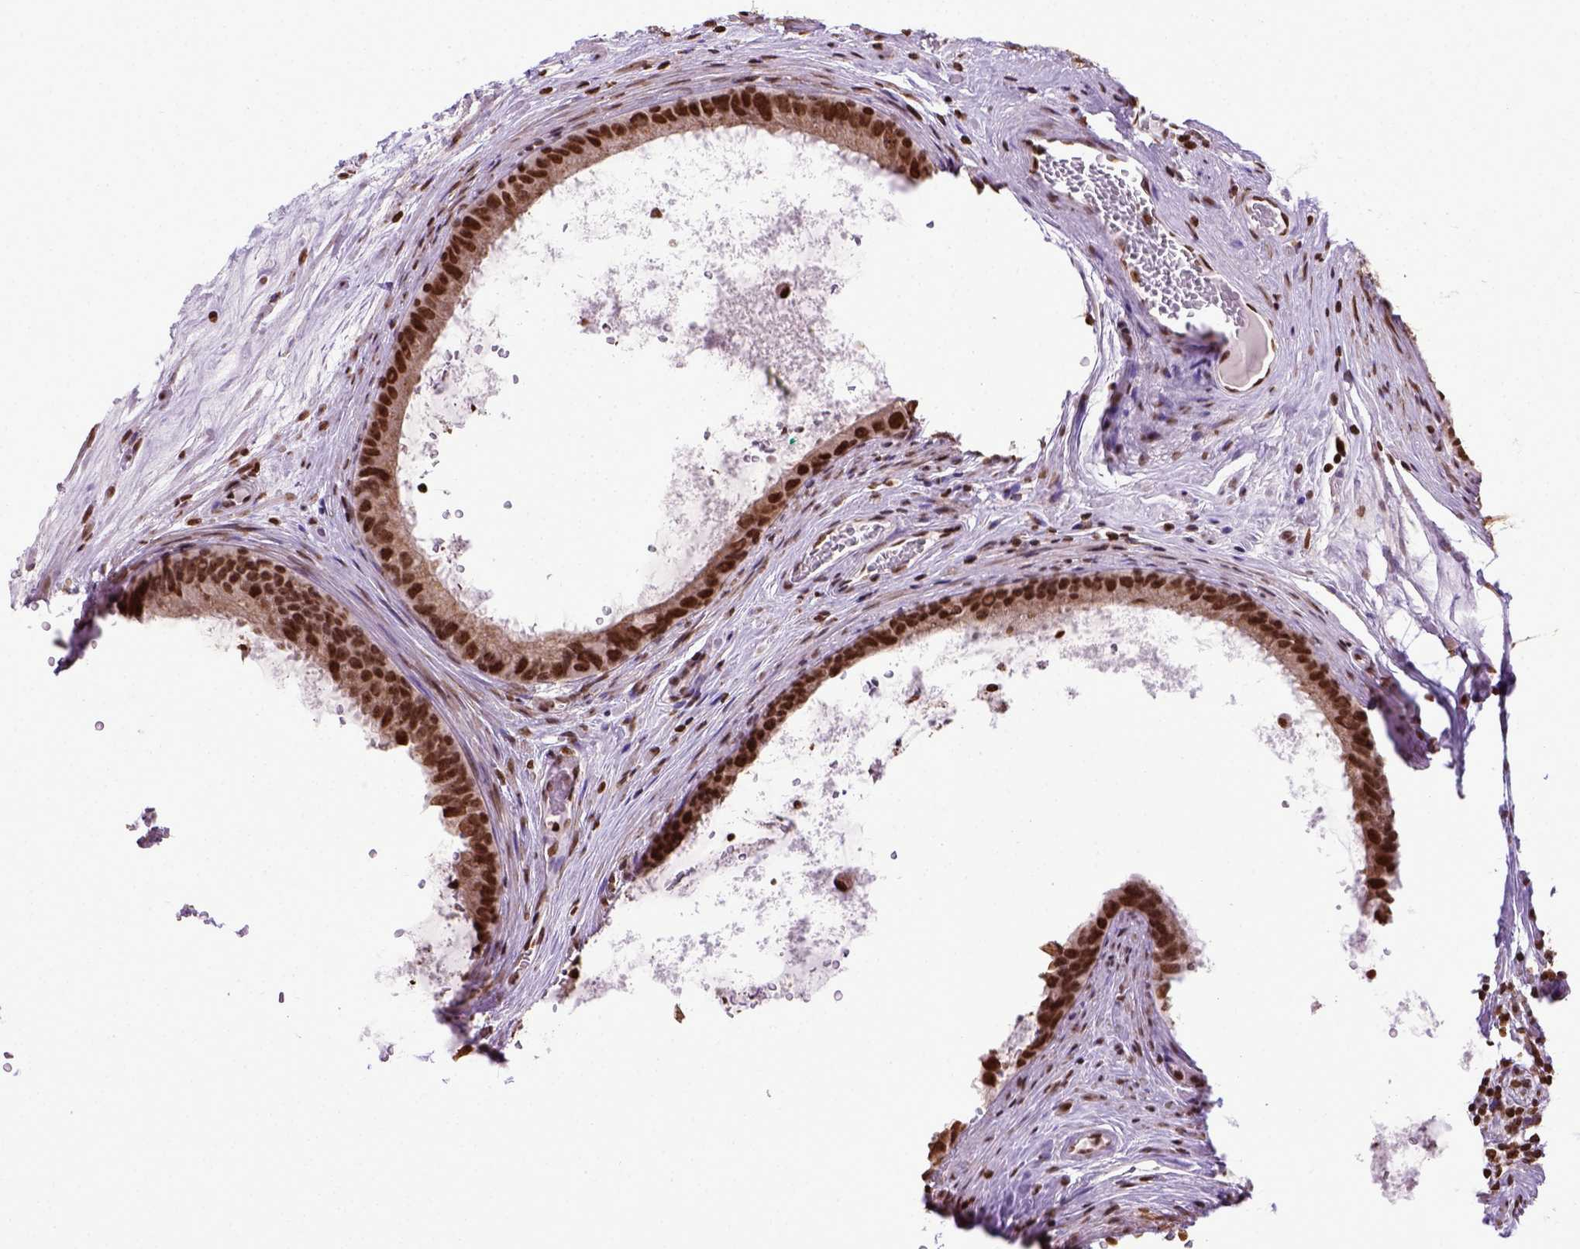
{"staining": {"intensity": "strong", "quantity": ">75%", "location": "nuclear"}, "tissue": "epididymis", "cell_type": "Glandular cells", "image_type": "normal", "snomed": [{"axis": "morphology", "description": "Normal tissue, NOS"}, {"axis": "topography", "description": "Epididymis"}], "caption": "High-power microscopy captured an immunohistochemistry (IHC) image of unremarkable epididymis, revealing strong nuclear positivity in about >75% of glandular cells. The staining is performed using DAB (3,3'-diaminobenzidine) brown chromogen to label protein expression. The nuclei are counter-stained blue using hematoxylin.", "gene": "ZNF75D", "patient": {"sex": "male", "age": 59}}